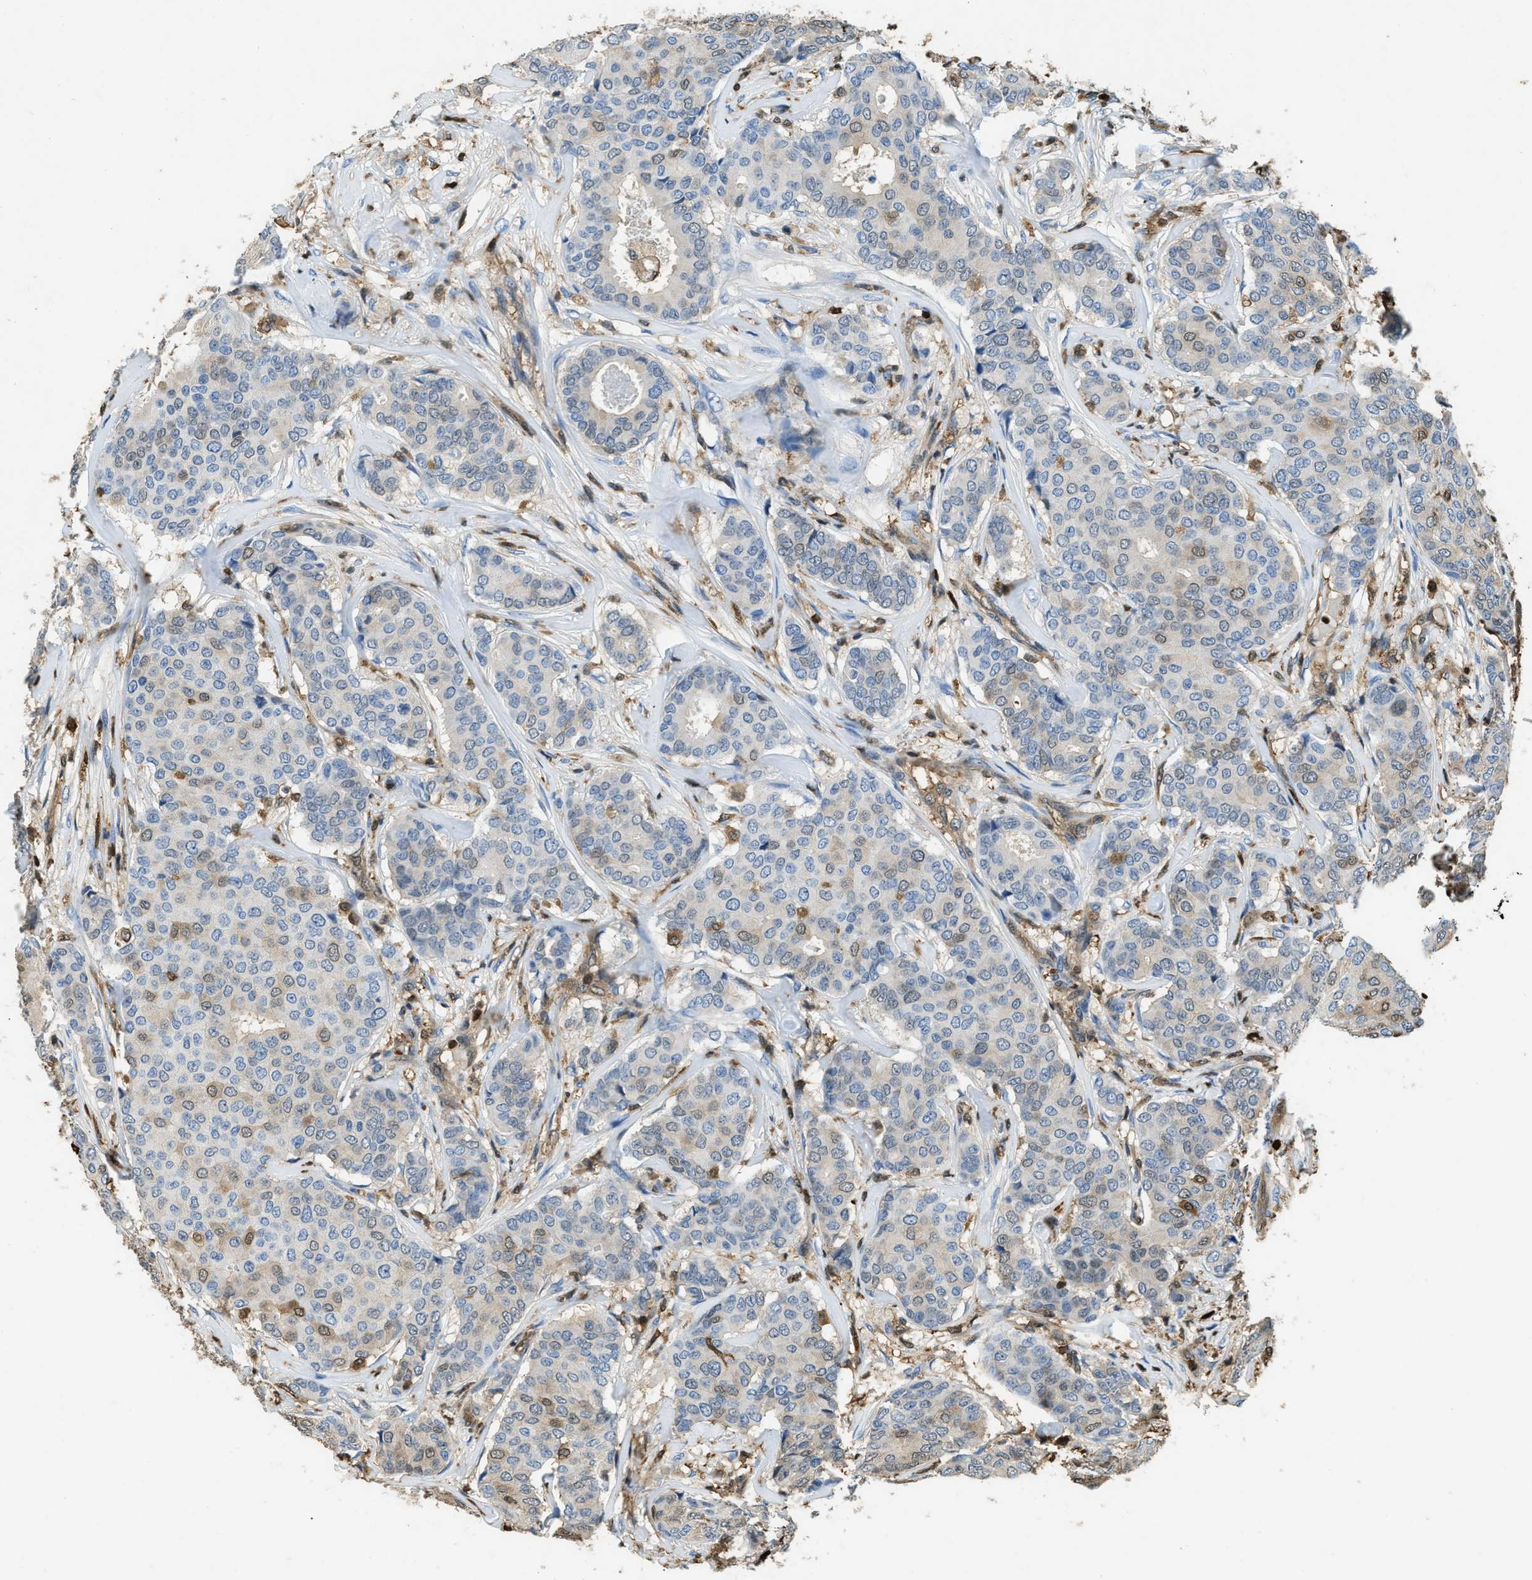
{"staining": {"intensity": "moderate", "quantity": "<25%", "location": "cytoplasmic/membranous"}, "tissue": "breast cancer", "cell_type": "Tumor cells", "image_type": "cancer", "snomed": [{"axis": "morphology", "description": "Duct carcinoma"}, {"axis": "topography", "description": "Breast"}], "caption": "Breast infiltrating ductal carcinoma stained for a protein (brown) reveals moderate cytoplasmic/membranous positive staining in approximately <25% of tumor cells.", "gene": "ARHGDIB", "patient": {"sex": "female", "age": 75}}